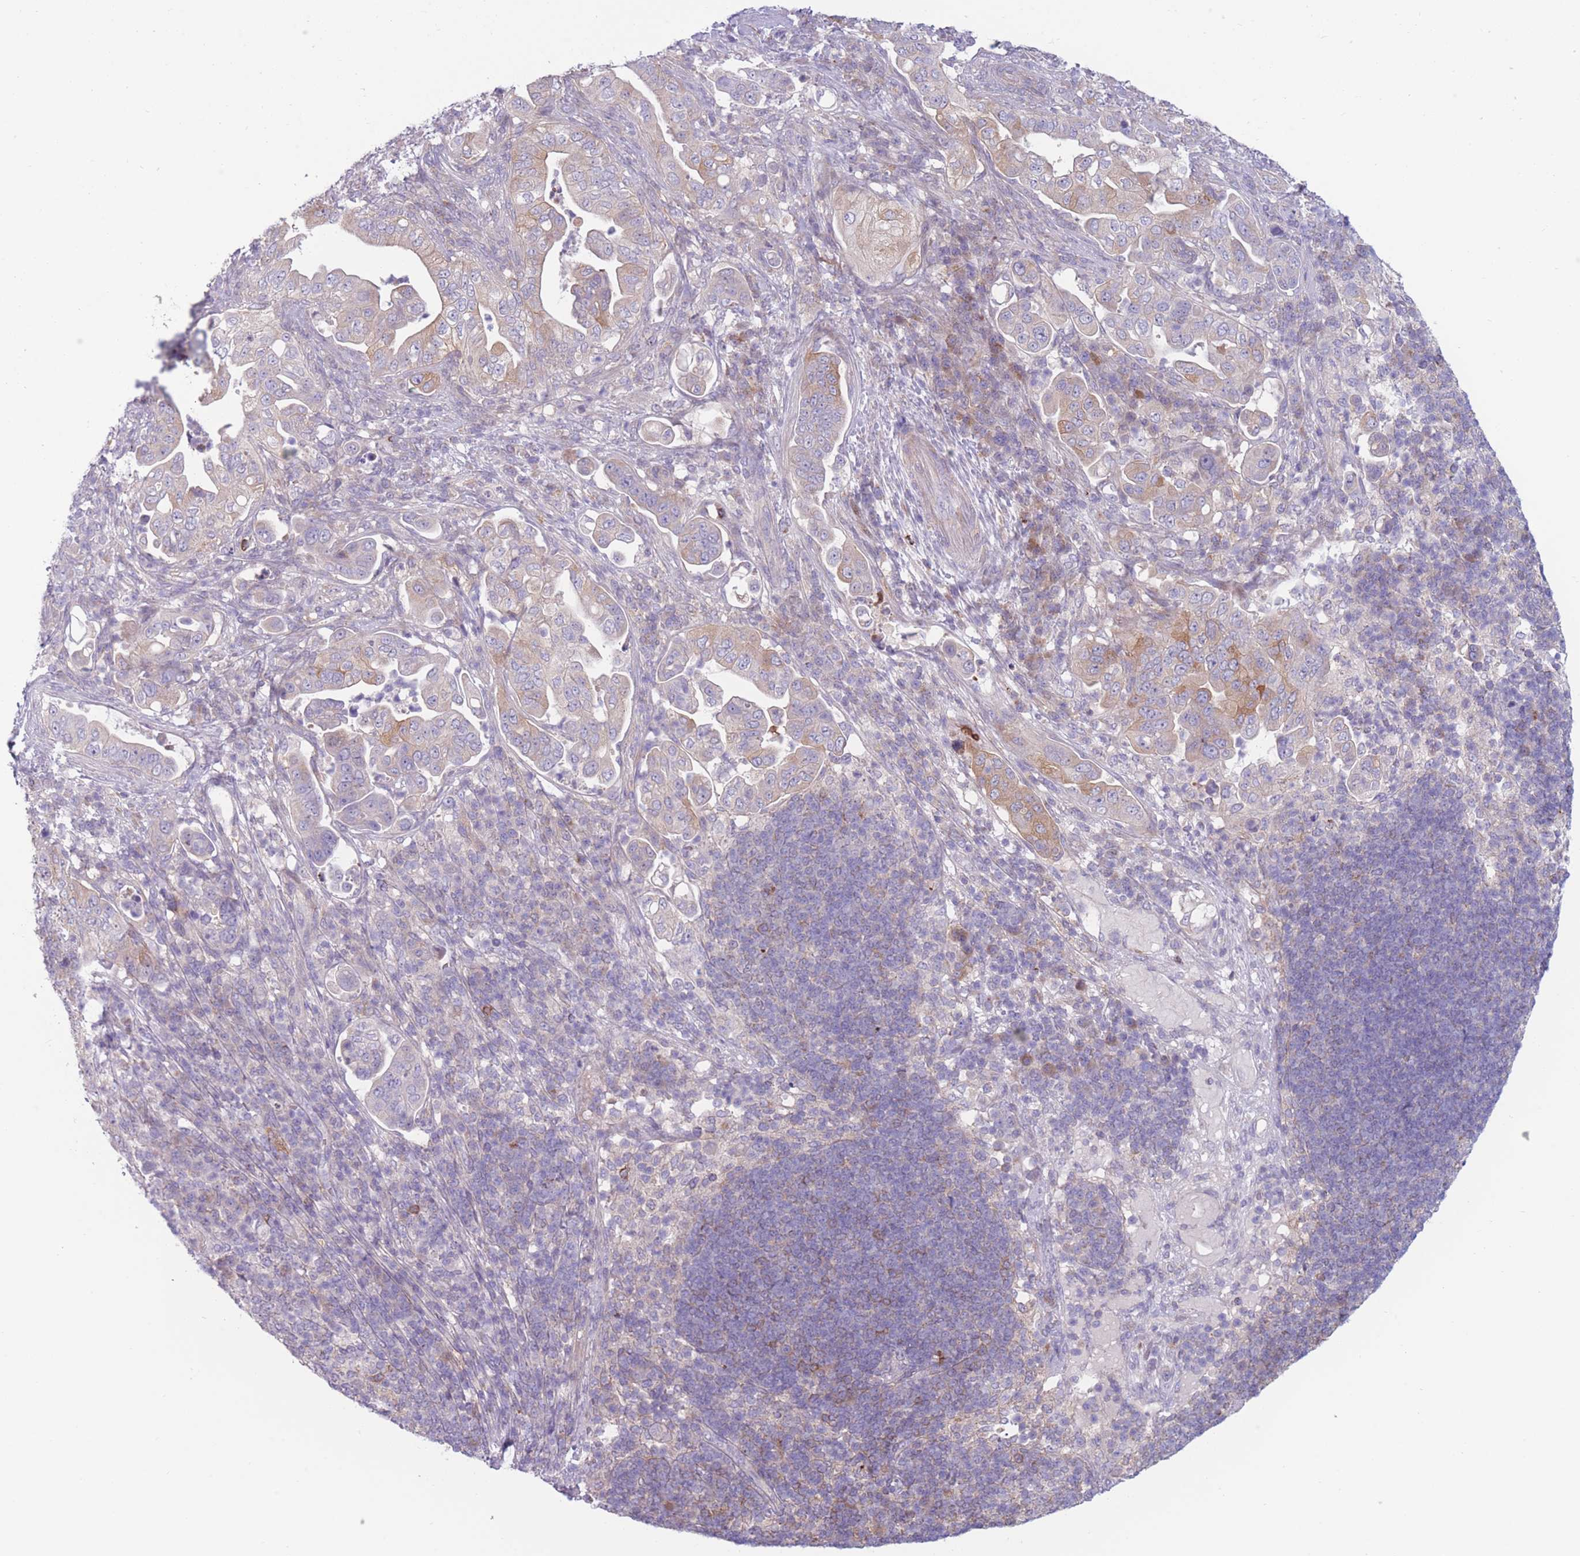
{"staining": {"intensity": "negative", "quantity": "none", "location": "none"}, "tissue": "pancreatic cancer", "cell_type": "Tumor cells", "image_type": "cancer", "snomed": [{"axis": "morphology", "description": "Adenocarcinoma, NOS"}, {"axis": "topography", "description": "Pancreas"}], "caption": "DAB immunohistochemical staining of pancreatic adenocarcinoma displays no significant staining in tumor cells. (Stains: DAB immunohistochemistry with hematoxylin counter stain, Microscopy: brightfield microscopy at high magnification).", "gene": "PDE4A", "patient": {"sex": "female", "age": 63}}